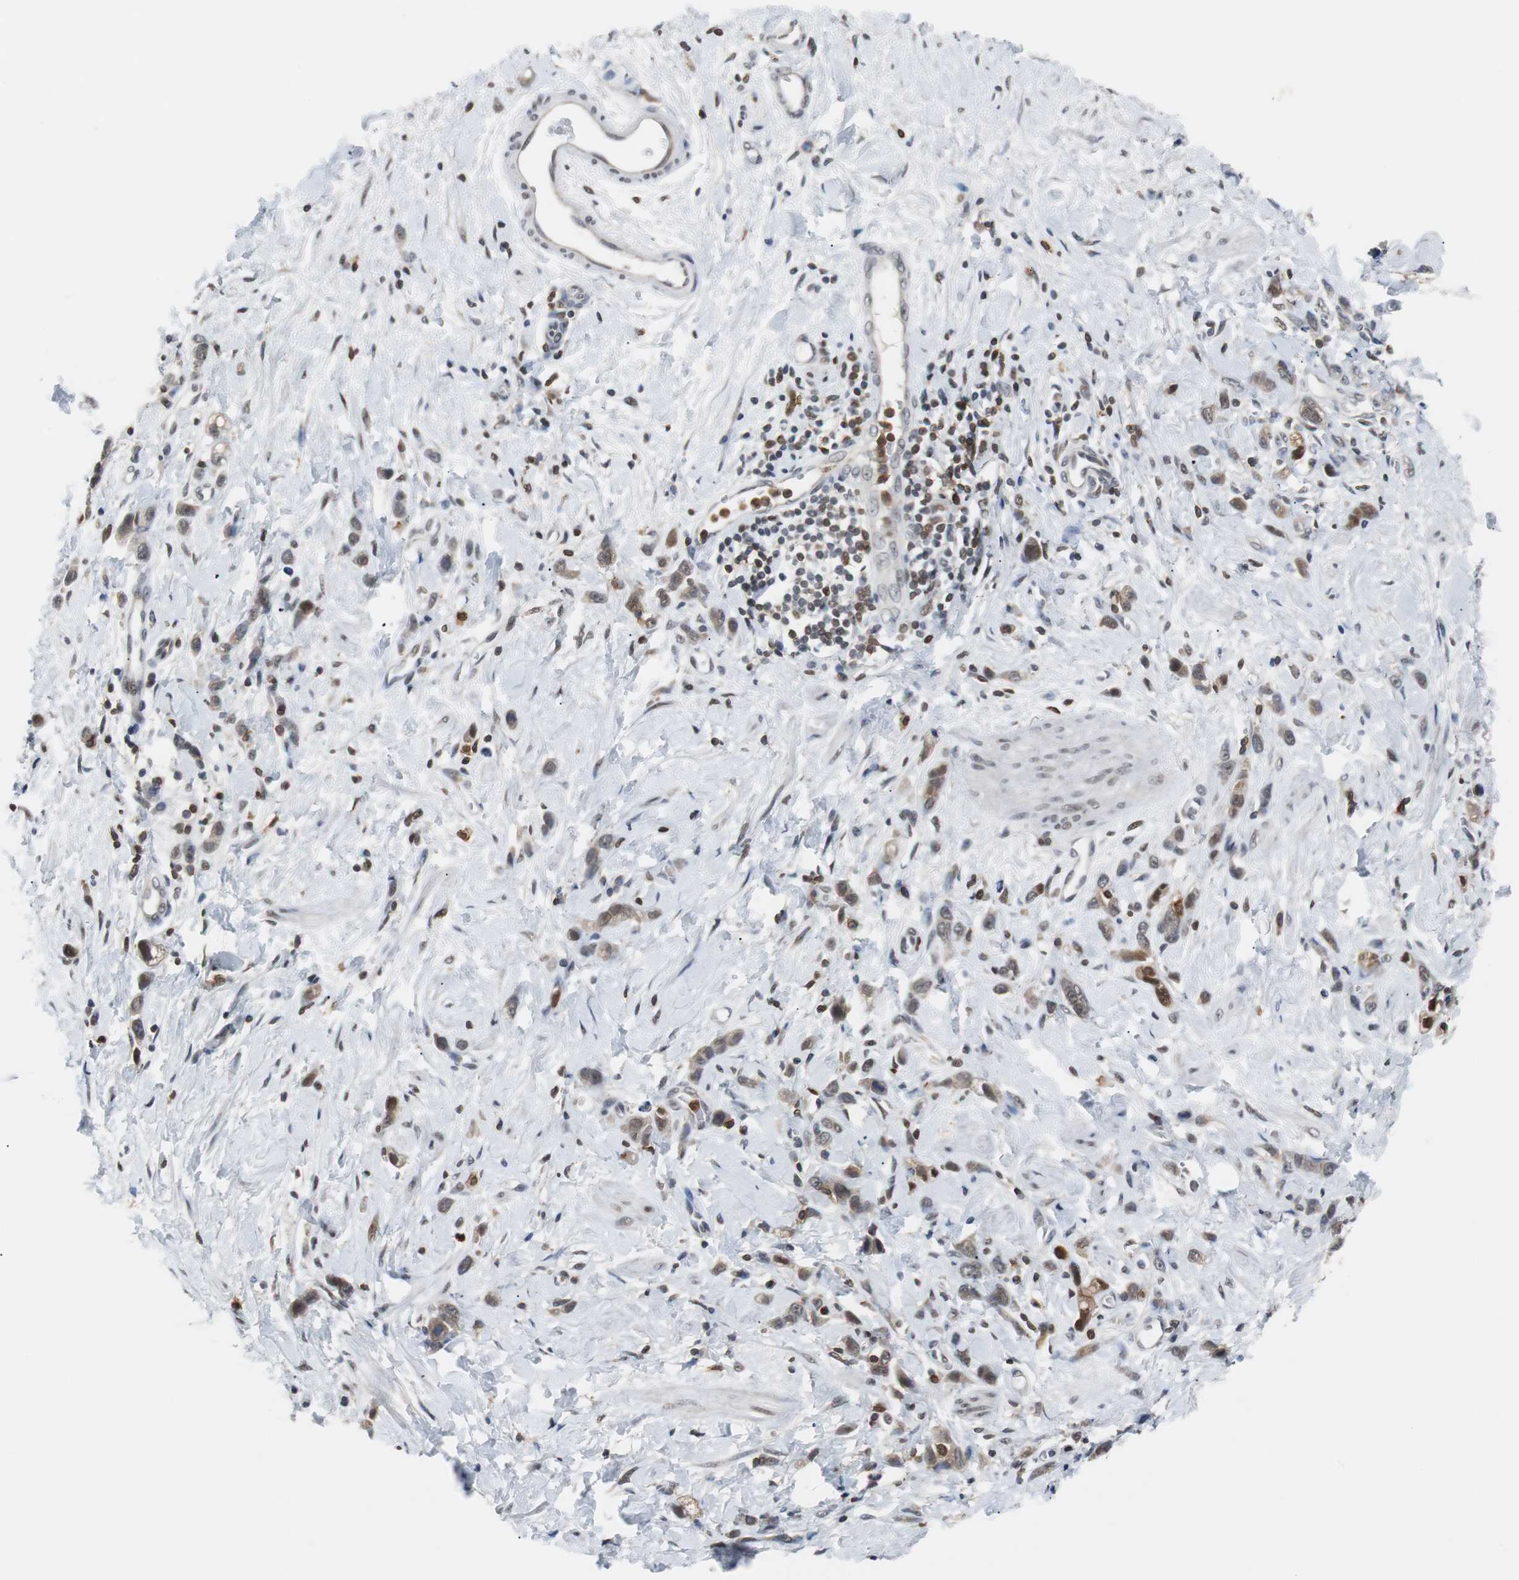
{"staining": {"intensity": "moderate", "quantity": "25%-75%", "location": "cytoplasmic/membranous"}, "tissue": "stomach cancer", "cell_type": "Tumor cells", "image_type": "cancer", "snomed": [{"axis": "morphology", "description": "Normal tissue, NOS"}, {"axis": "morphology", "description": "Adenocarcinoma, NOS"}, {"axis": "topography", "description": "Stomach"}], "caption": "This is a micrograph of IHC staining of stomach cancer, which shows moderate staining in the cytoplasmic/membranous of tumor cells.", "gene": "SIRT1", "patient": {"sex": "male", "age": 82}}